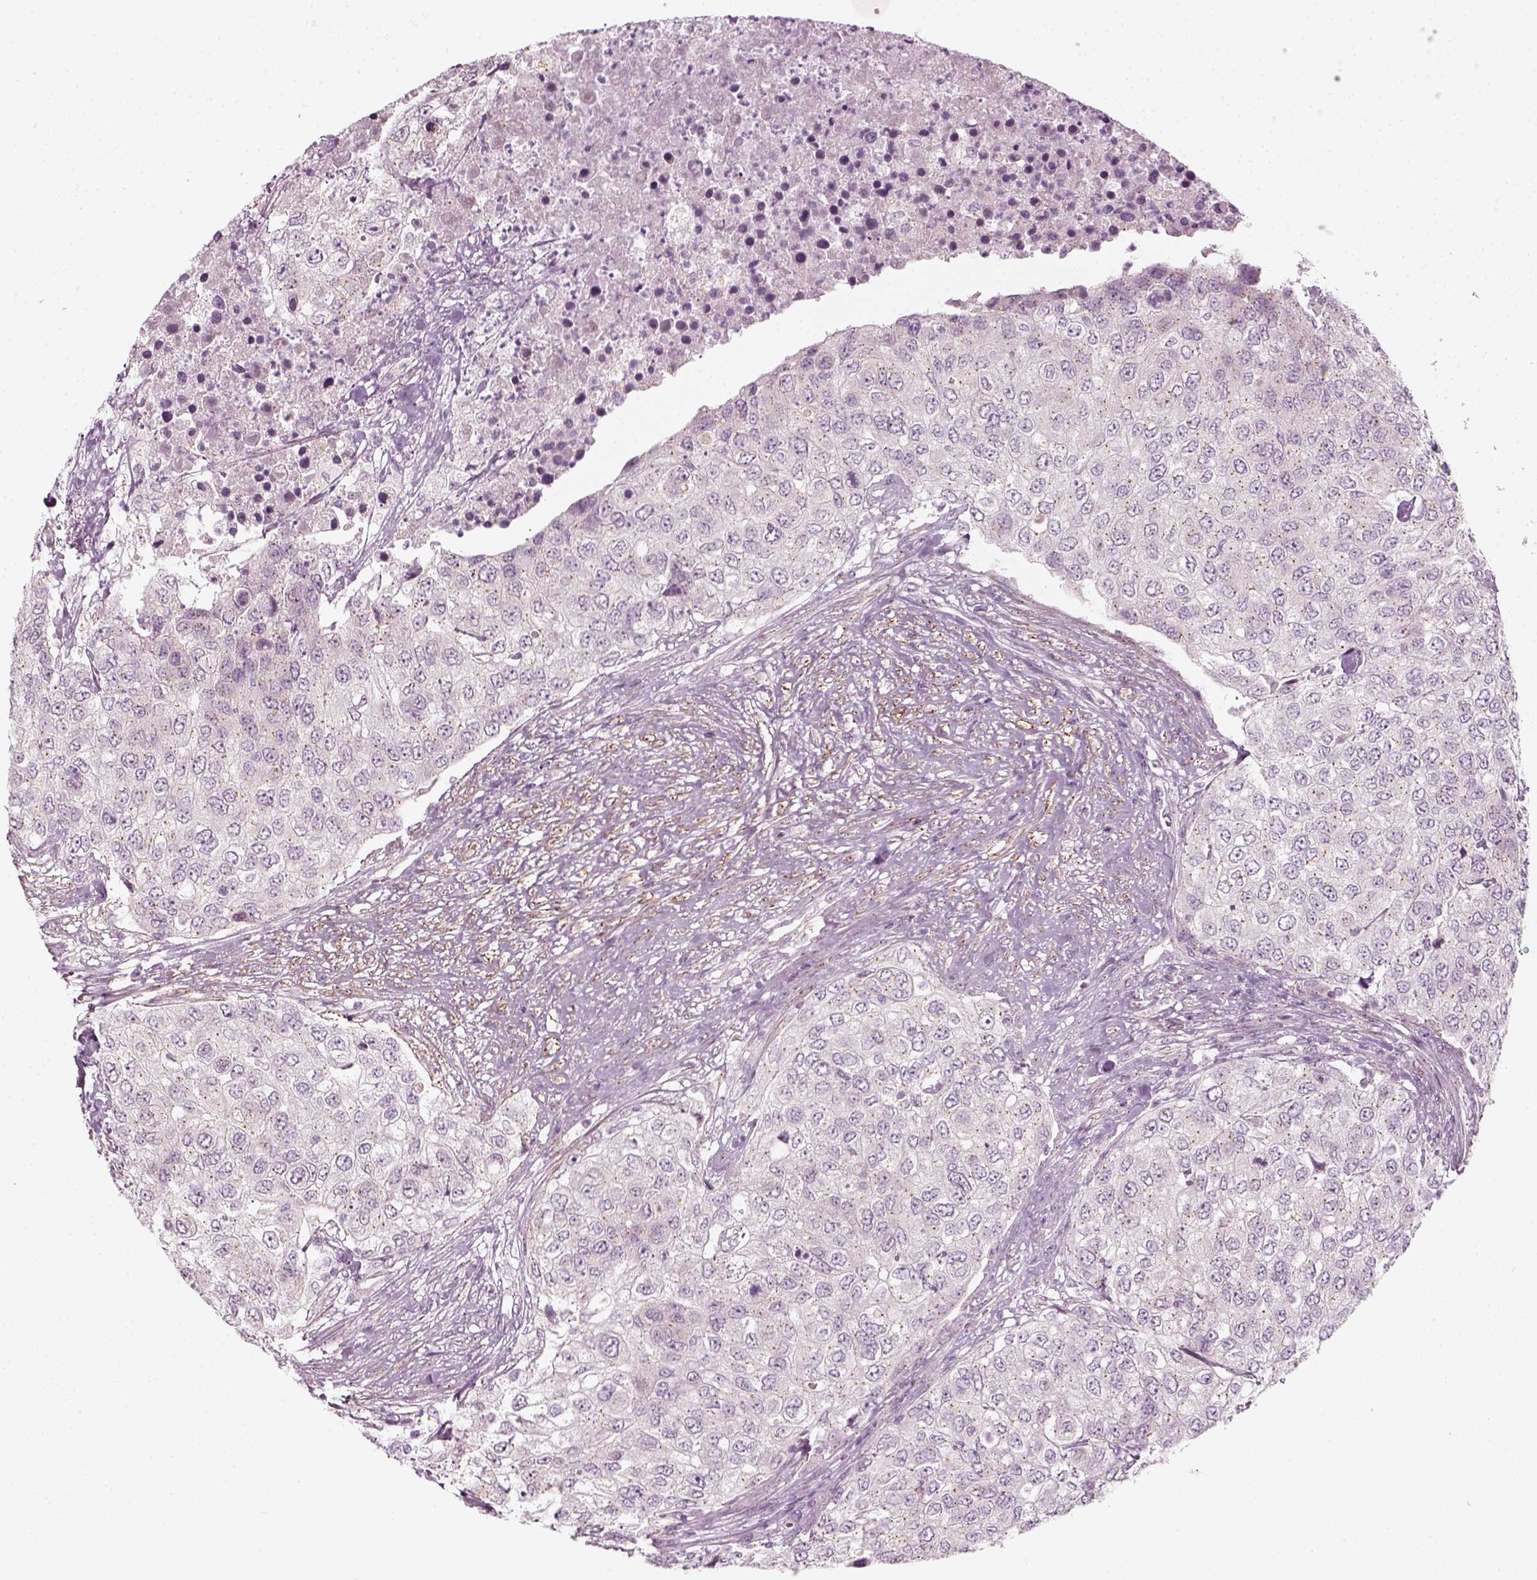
{"staining": {"intensity": "negative", "quantity": "none", "location": "none"}, "tissue": "urothelial cancer", "cell_type": "Tumor cells", "image_type": "cancer", "snomed": [{"axis": "morphology", "description": "Urothelial carcinoma, High grade"}, {"axis": "topography", "description": "Urinary bladder"}], "caption": "Histopathology image shows no protein expression in tumor cells of urothelial cancer tissue.", "gene": "MLIP", "patient": {"sex": "female", "age": 78}}